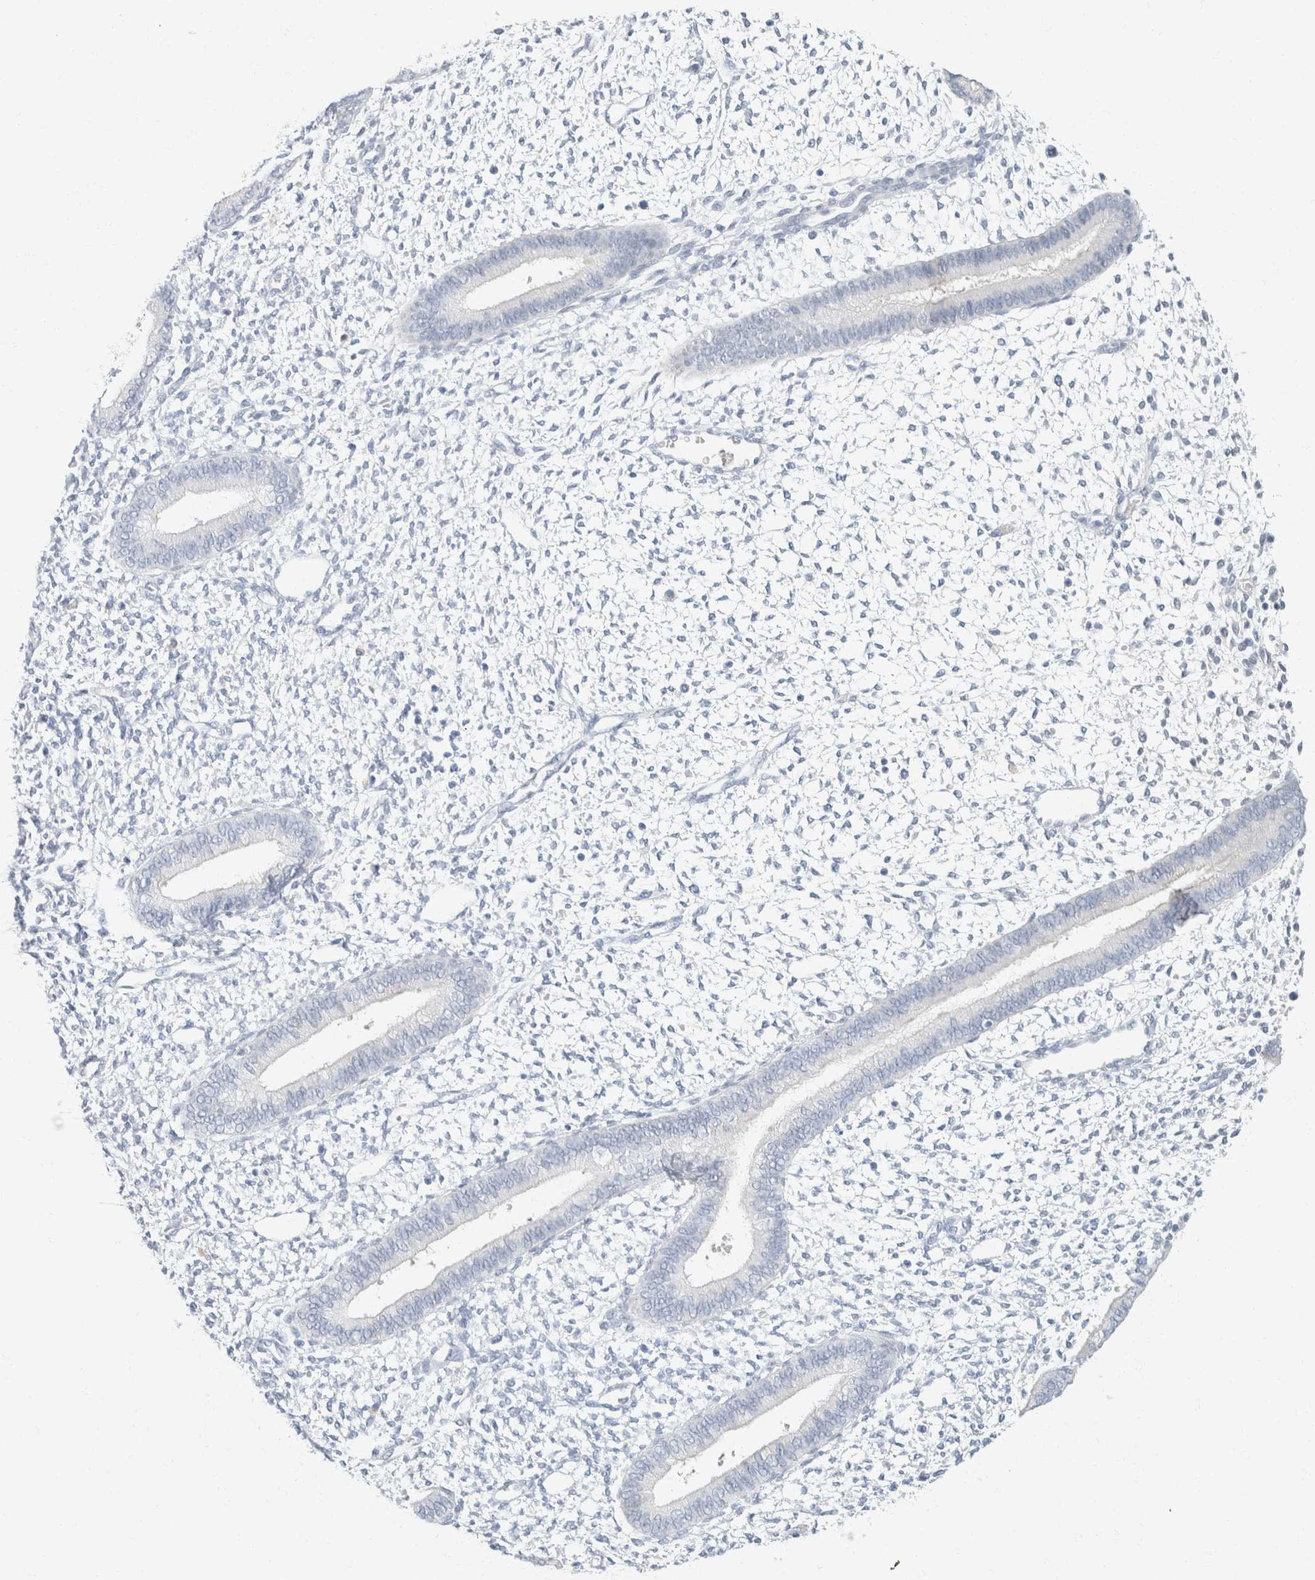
{"staining": {"intensity": "negative", "quantity": "none", "location": "none"}, "tissue": "endometrium", "cell_type": "Cells in endometrial stroma", "image_type": "normal", "snomed": [{"axis": "morphology", "description": "Normal tissue, NOS"}, {"axis": "topography", "description": "Endometrium"}], "caption": "Immunohistochemistry micrograph of normal human endometrium stained for a protein (brown), which demonstrates no expression in cells in endometrial stroma. Brightfield microscopy of IHC stained with DAB (brown) and hematoxylin (blue), captured at high magnification.", "gene": "KRT20", "patient": {"sex": "female", "age": 46}}